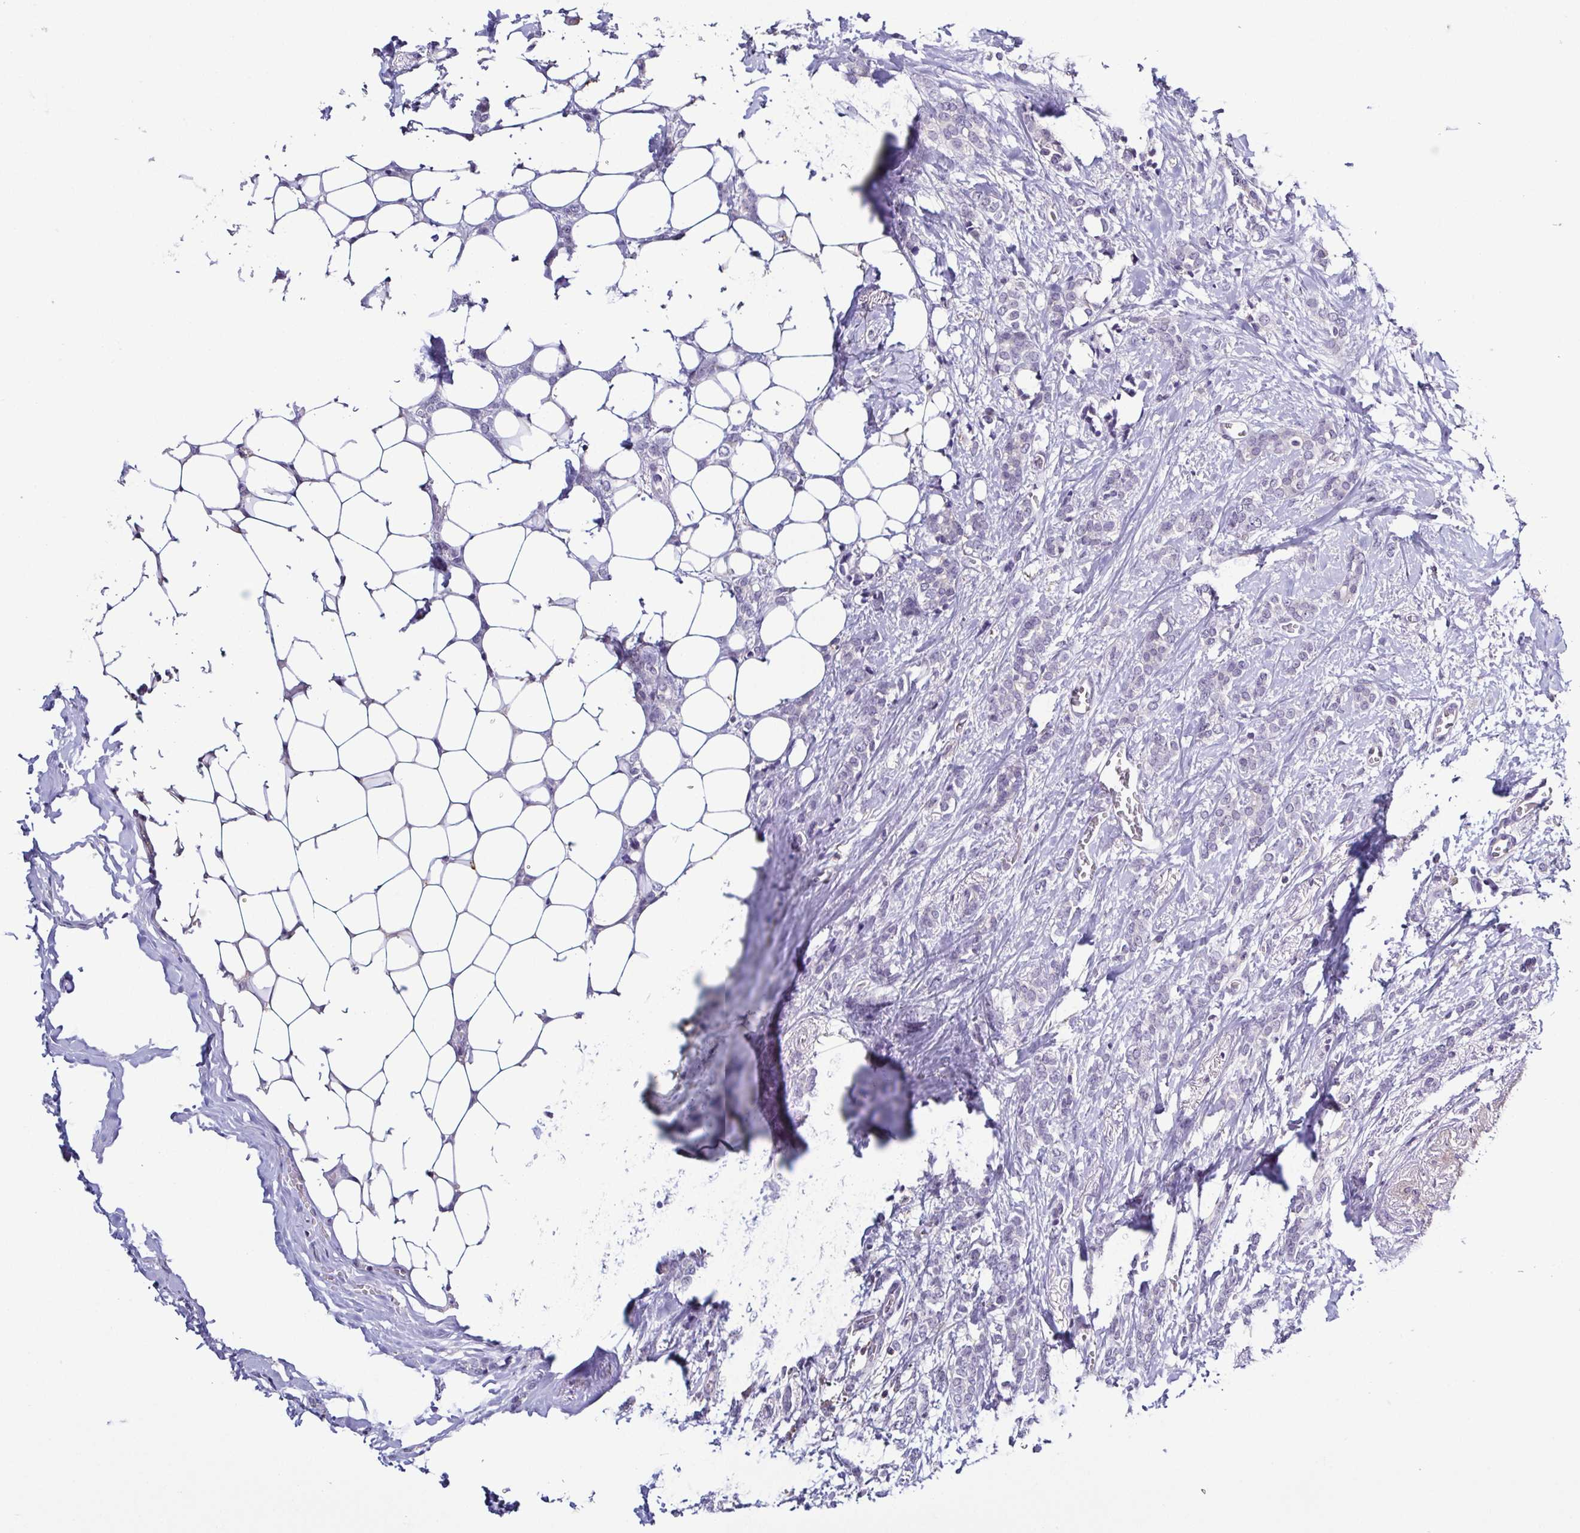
{"staining": {"intensity": "negative", "quantity": "none", "location": "none"}, "tissue": "breast cancer", "cell_type": "Tumor cells", "image_type": "cancer", "snomed": [{"axis": "morphology", "description": "Normal tissue, NOS"}, {"axis": "morphology", "description": "Duct carcinoma"}, {"axis": "topography", "description": "Breast"}], "caption": "Infiltrating ductal carcinoma (breast) stained for a protein using immunohistochemistry shows no staining tumor cells.", "gene": "TNNT2", "patient": {"sex": "female", "age": 77}}